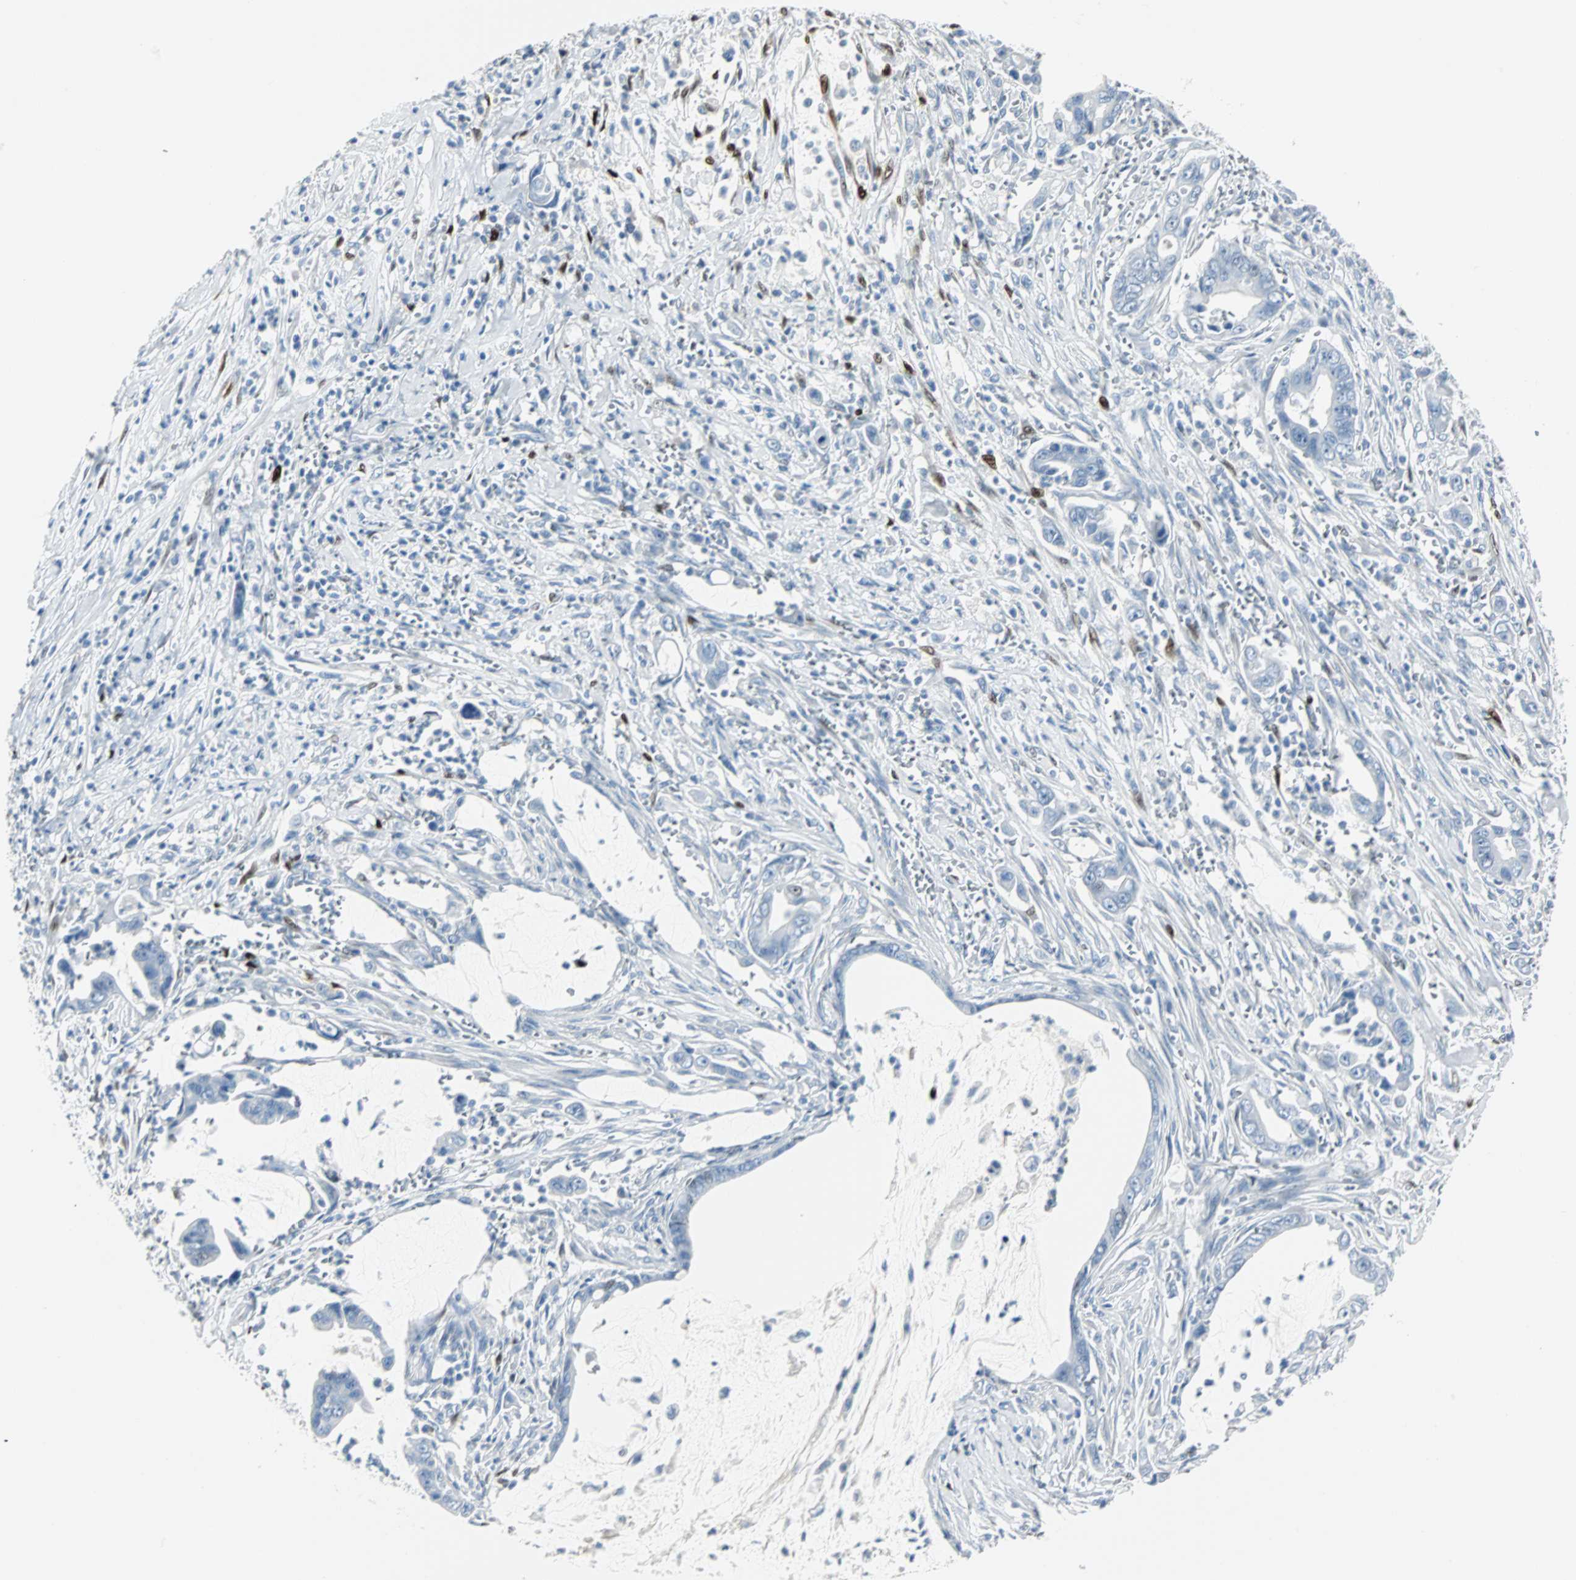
{"staining": {"intensity": "negative", "quantity": "none", "location": "none"}, "tissue": "pancreatic cancer", "cell_type": "Tumor cells", "image_type": "cancer", "snomed": [{"axis": "morphology", "description": "Adenocarcinoma, NOS"}, {"axis": "topography", "description": "Pancreas"}], "caption": "Immunohistochemical staining of adenocarcinoma (pancreatic) demonstrates no significant expression in tumor cells. (IHC, brightfield microscopy, high magnification).", "gene": "IL33", "patient": {"sex": "male", "age": 59}}